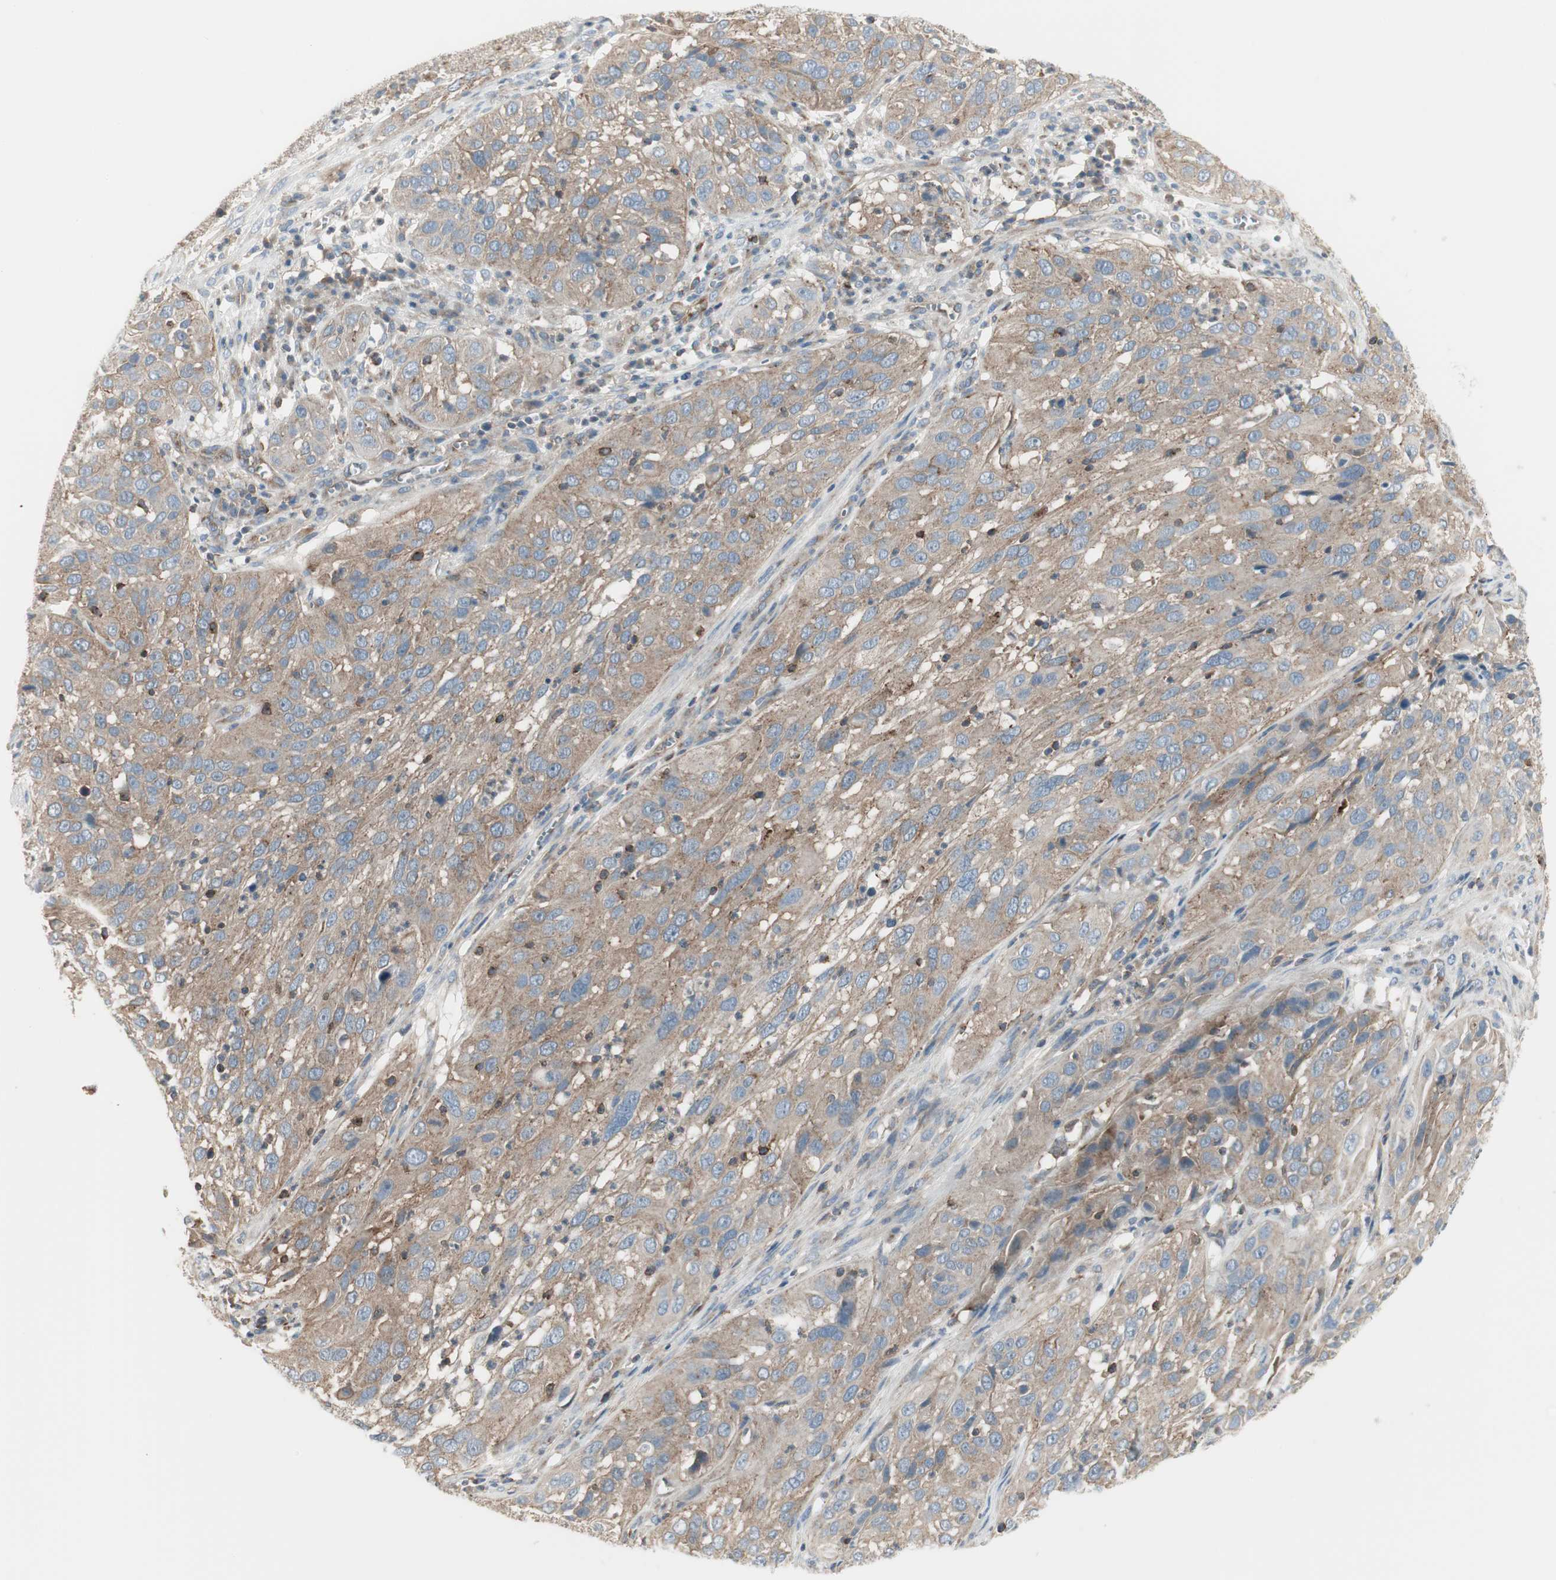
{"staining": {"intensity": "moderate", "quantity": ">75%", "location": "cytoplasmic/membranous"}, "tissue": "cervical cancer", "cell_type": "Tumor cells", "image_type": "cancer", "snomed": [{"axis": "morphology", "description": "Squamous cell carcinoma, NOS"}, {"axis": "topography", "description": "Cervix"}], "caption": "Cervical cancer (squamous cell carcinoma) stained with DAB (3,3'-diaminobenzidine) immunohistochemistry (IHC) shows medium levels of moderate cytoplasmic/membranous expression in about >75% of tumor cells.", "gene": "AGFG1", "patient": {"sex": "female", "age": 32}}